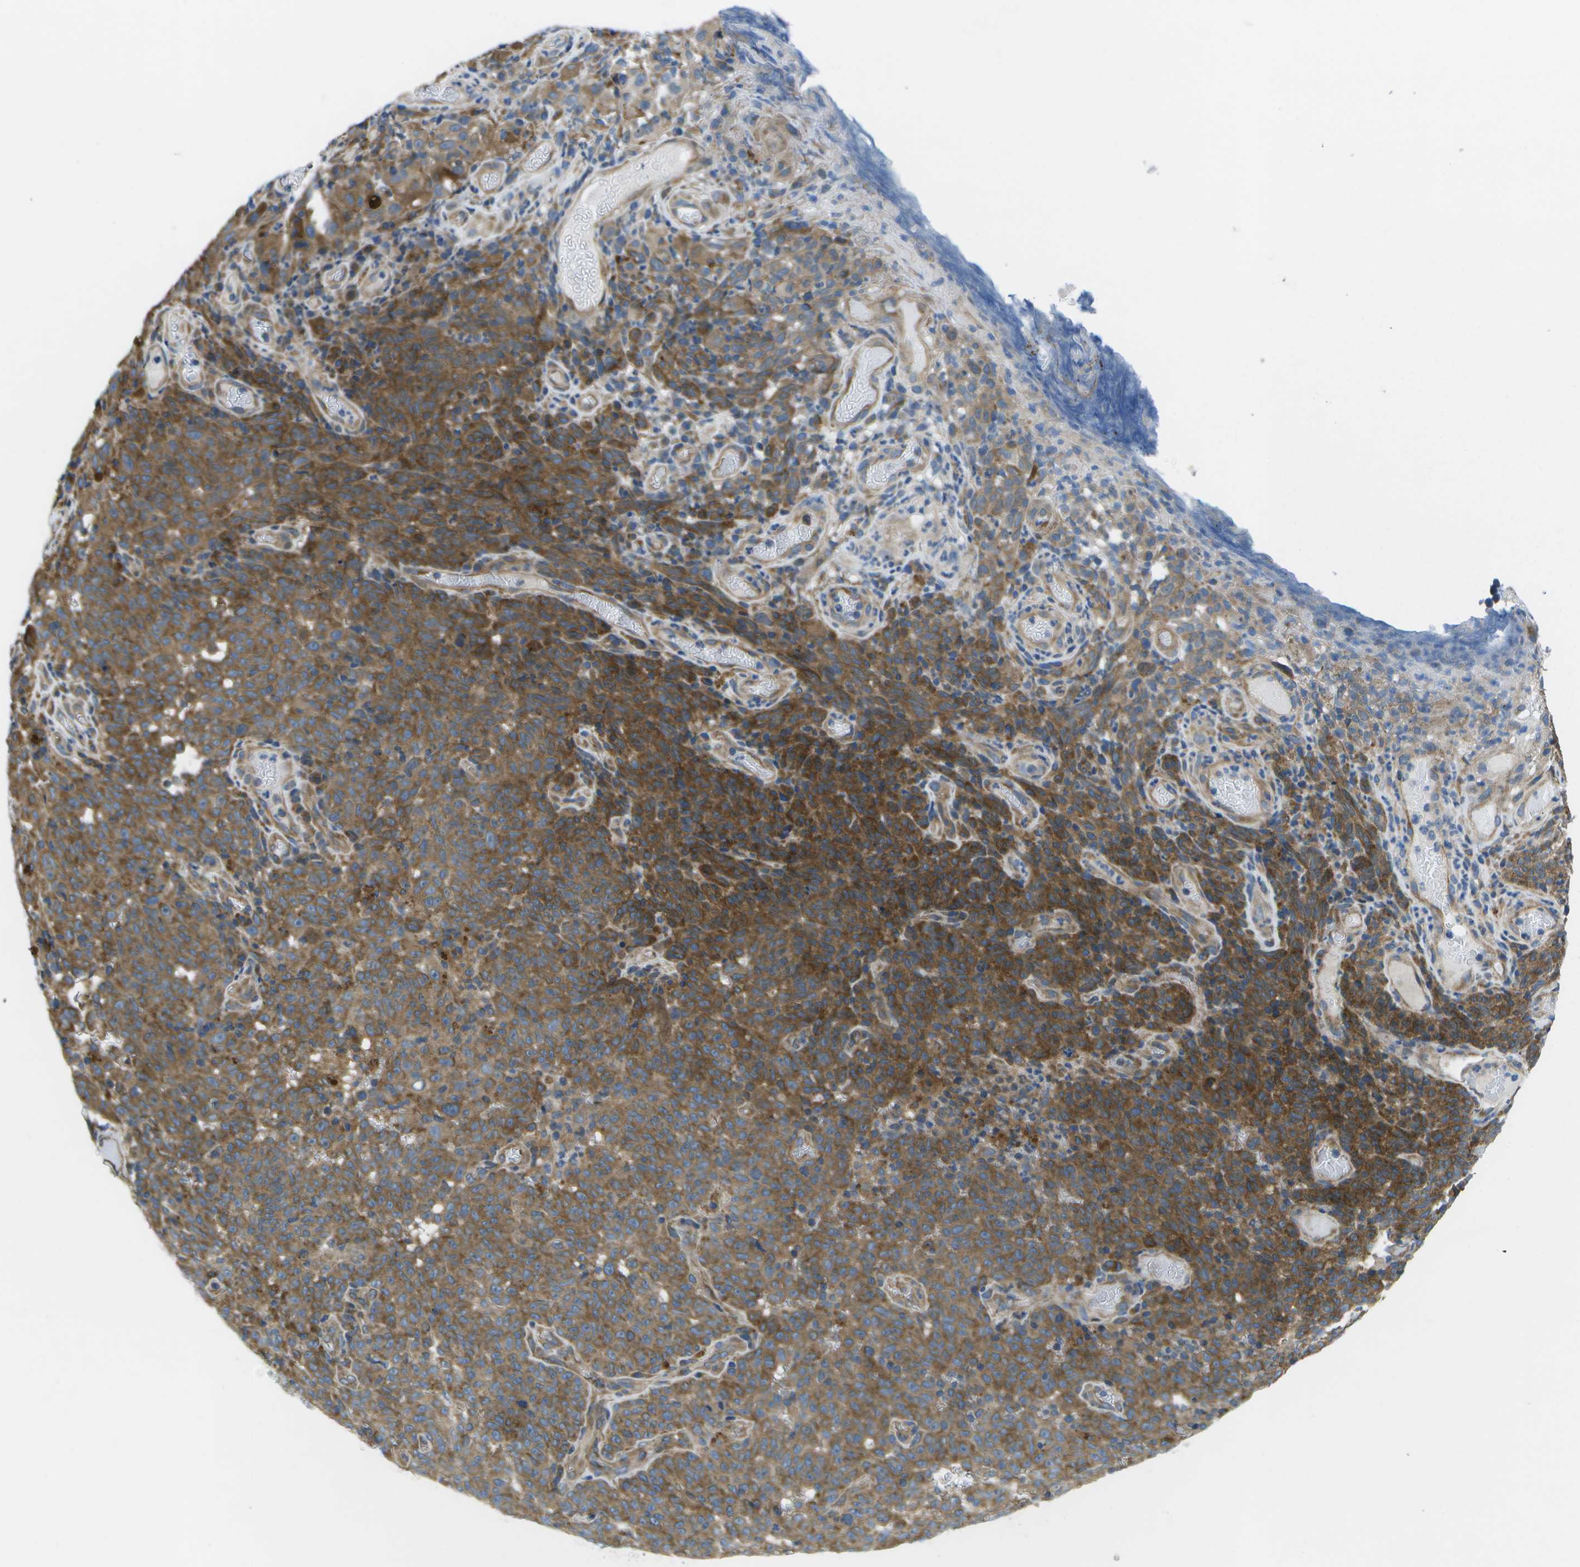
{"staining": {"intensity": "moderate", "quantity": ">75%", "location": "cytoplasmic/membranous"}, "tissue": "melanoma", "cell_type": "Tumor cells", "image_type": "cancer", "snomed": [{"axis": "morphology", "description": "Malignant melanoma, NOS"}, {"axis": "topography", "description": "Skin"}], "caption": "A photomicrograph of human melanoma stained for a protein reveals moderate cytoplasmic/membranous brown staining in tumor cells. The protein of interest is stained brown, and the nuclei are stained in blue (DAB (3,3'-diaminobenzidine) IHC with brightfield microscopy, high magnification).", "gene": "MVK", "patient": {"sex": "female", "age": 82}}